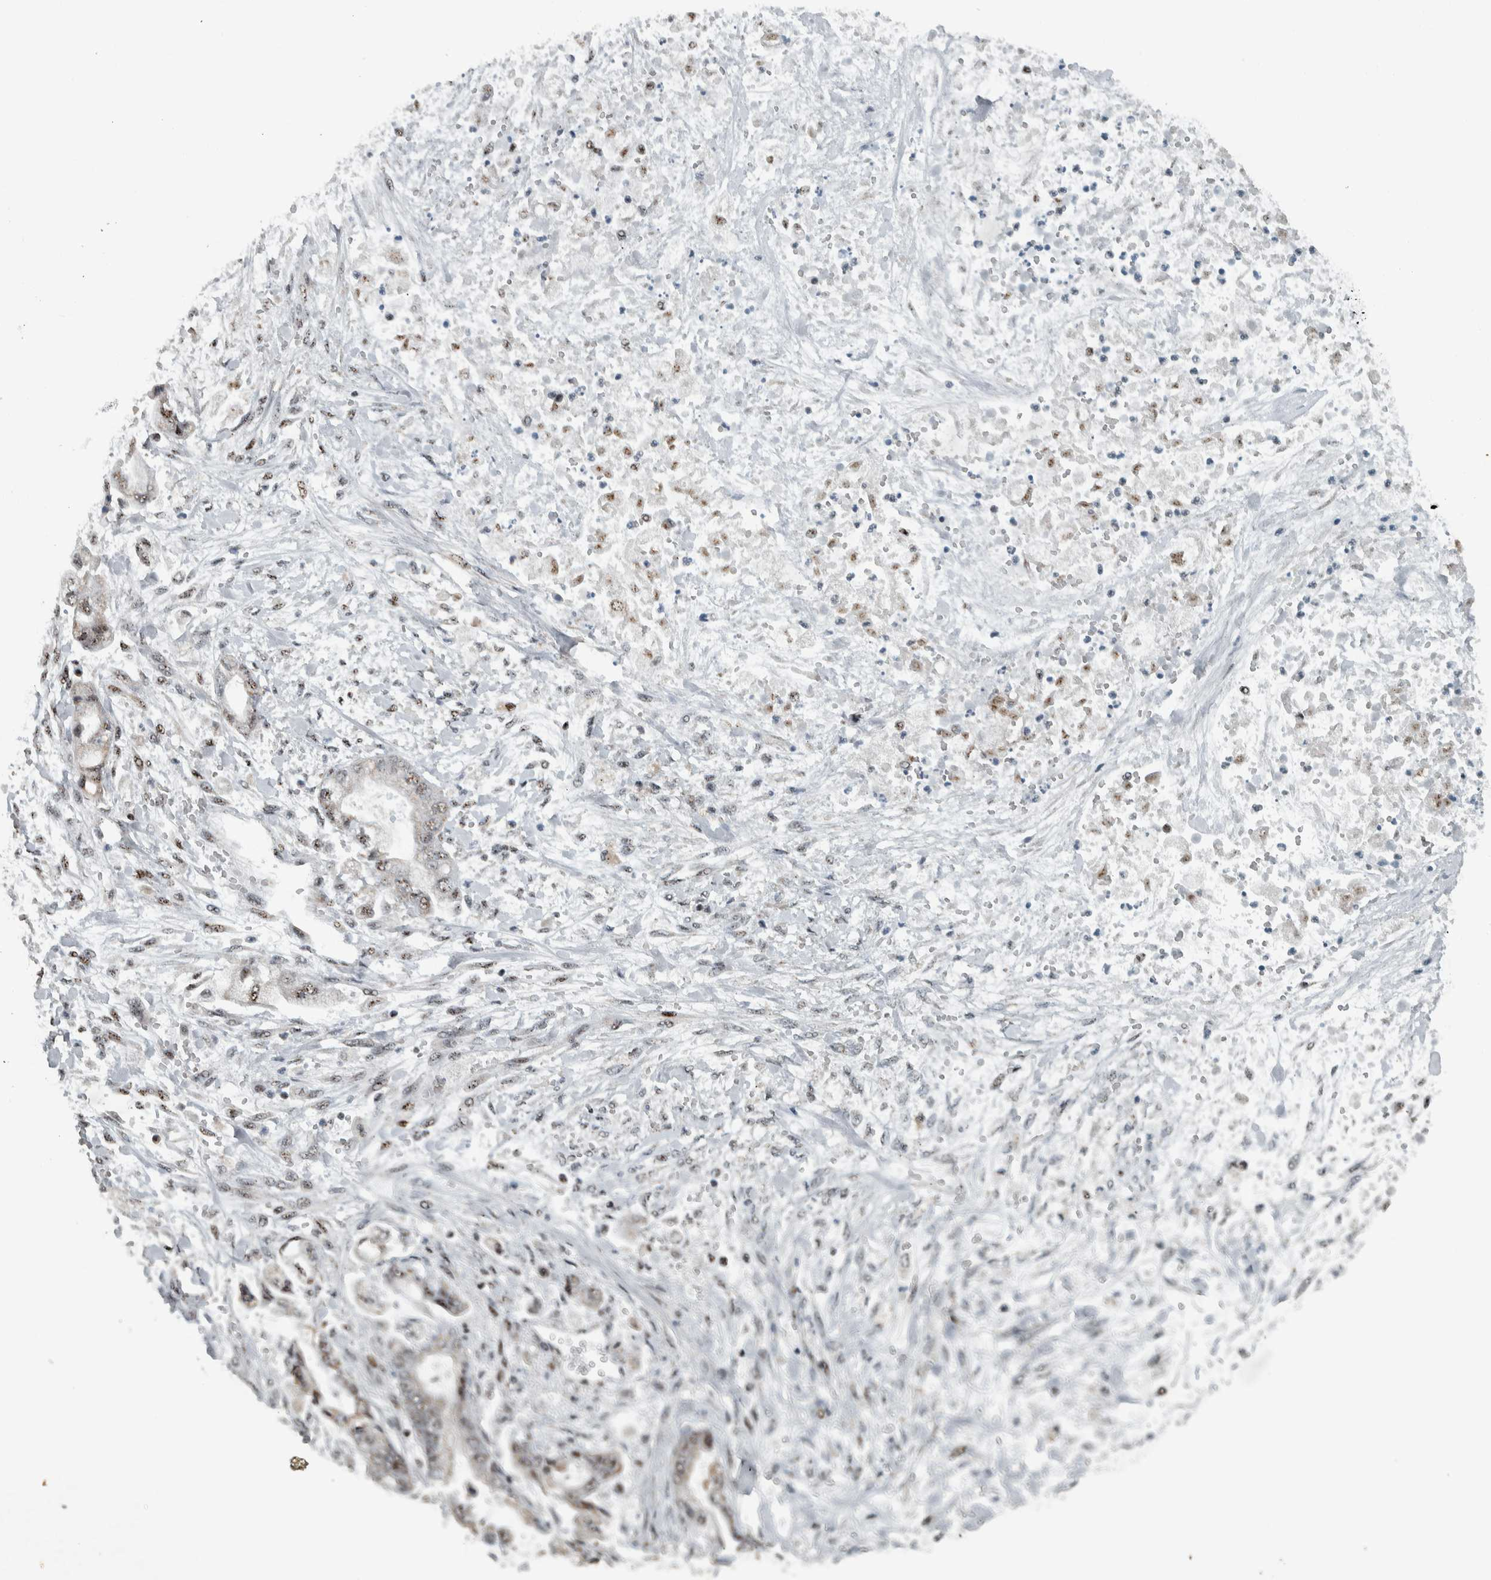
{"staining": {"intensity": "weak", "quantity": ">75%", "location": "nuclear"}, "tissue": "stomach cancer", "cell_type": "Tumor cells", "image_type": "cancer", "snomed": [{"axis": "morphology", "description": "Normal tissue, NOS"}, {"axis": "morphology", "description": "Adenocarcinoma, NOS"}, {"axis": "topography", "description": "Stomach"}], "caption": "Tumor cells show low levels of weak nuclear staining in about >75% of cells in stomach adenocarcinoma.", "gene": "SON", "patient": {"sex": "male", "age": 62}}